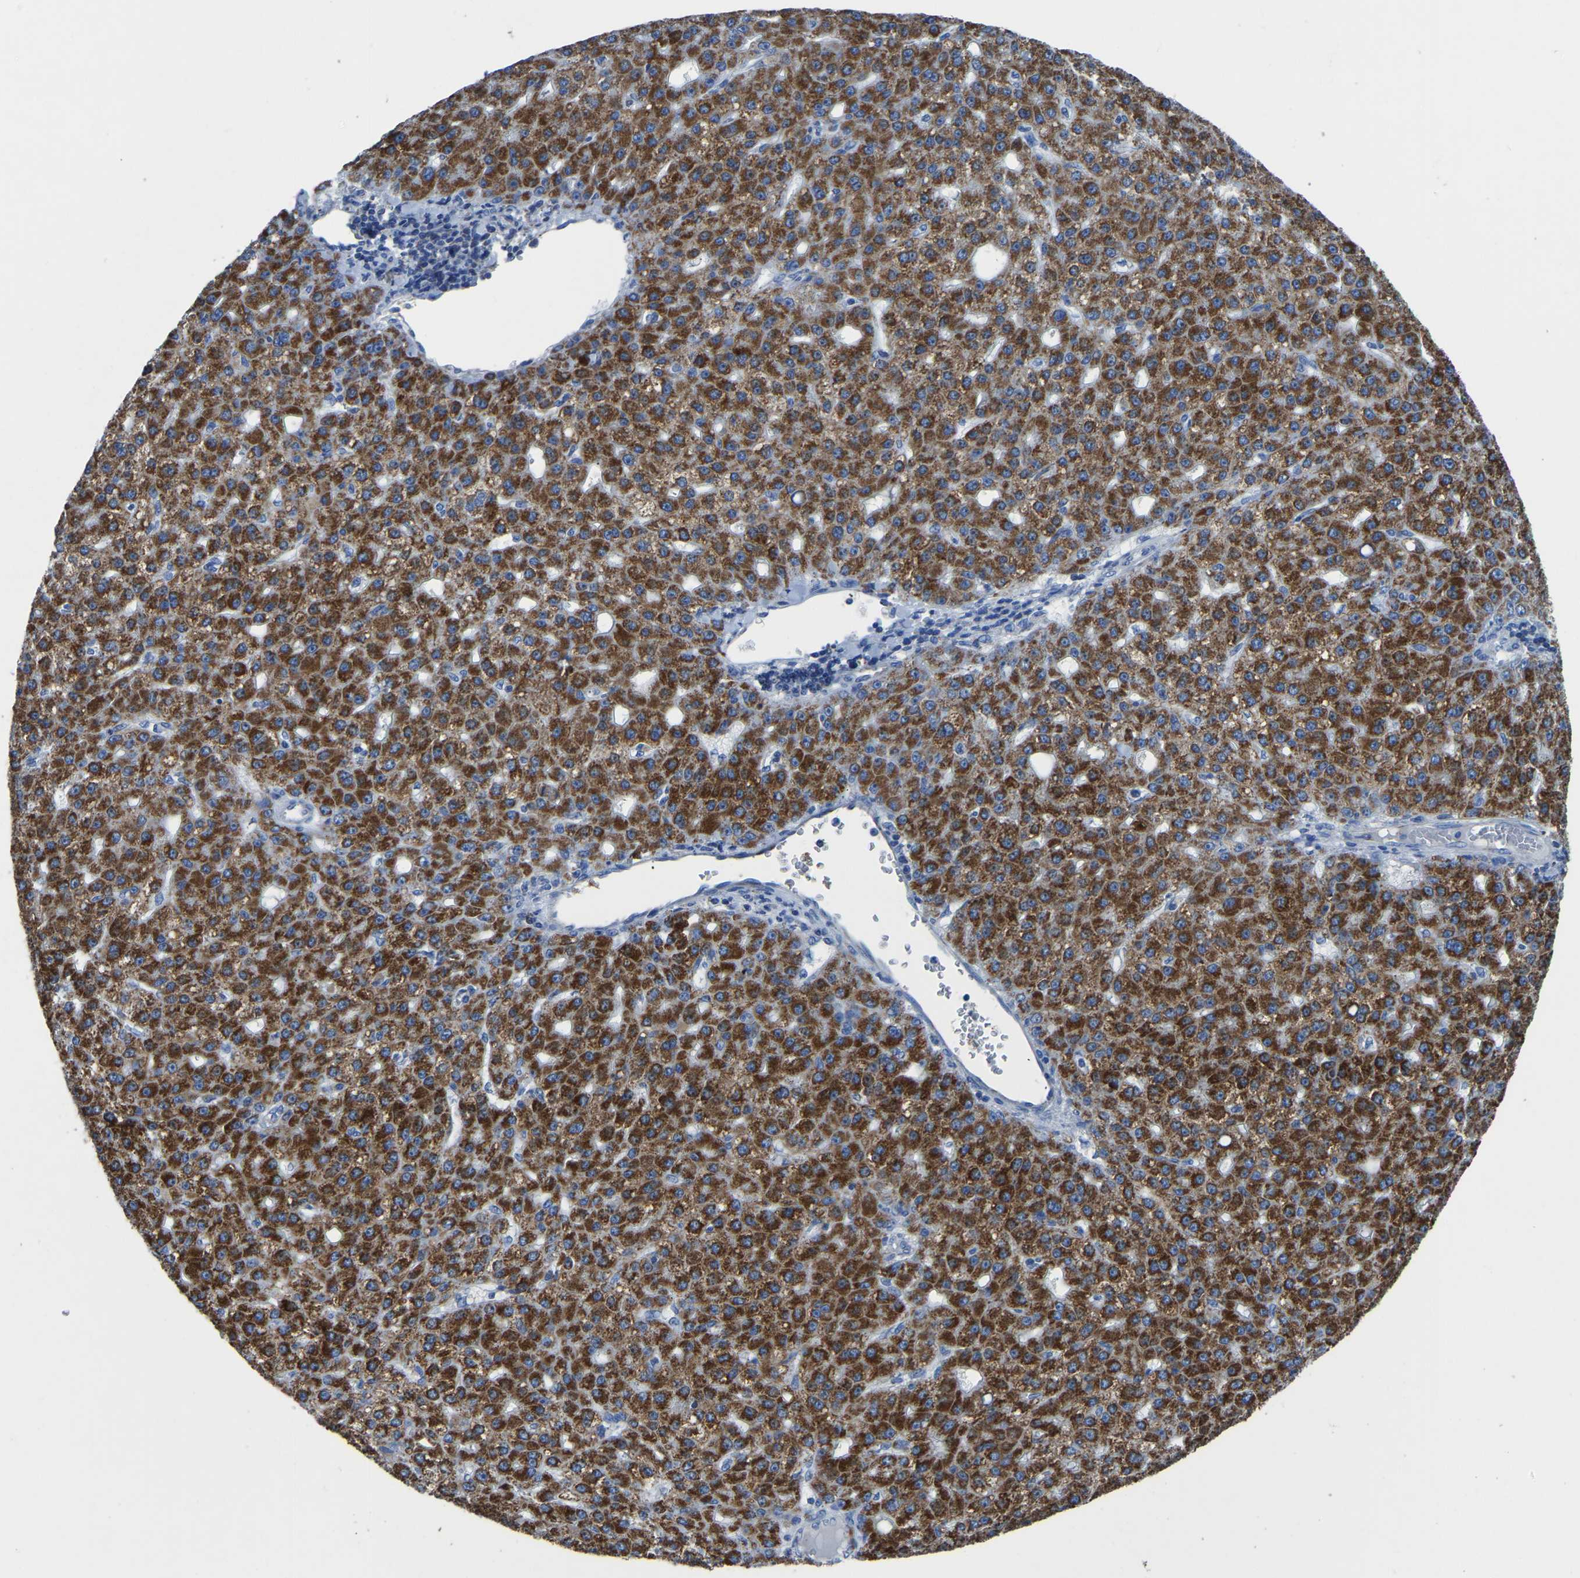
{"staining": {"intensity": "strong", "quantity": ">75%", "location": "cytoplasmic/membranous"}, "tissue": "liver cancer", "cell_type": "Tumor cells", "image_type": "cancer", "snomed": [{"axis": "morphology", "description": "Carcinoma, Hepatocellular, NOS"}, {"axis": "topography", "description": "Liver"}], "caption": "Liver hepatocellular carcinoma tissue shows strong cytoplasmic/membranous positivity in about >75% of tumor cells The staining was performed using DAB, with brown indicating positive protein expression. Nuclei are stained blue with hematoxylin.", "gene": "ETFA", "patient": {"sex": "male", "age": 67}}